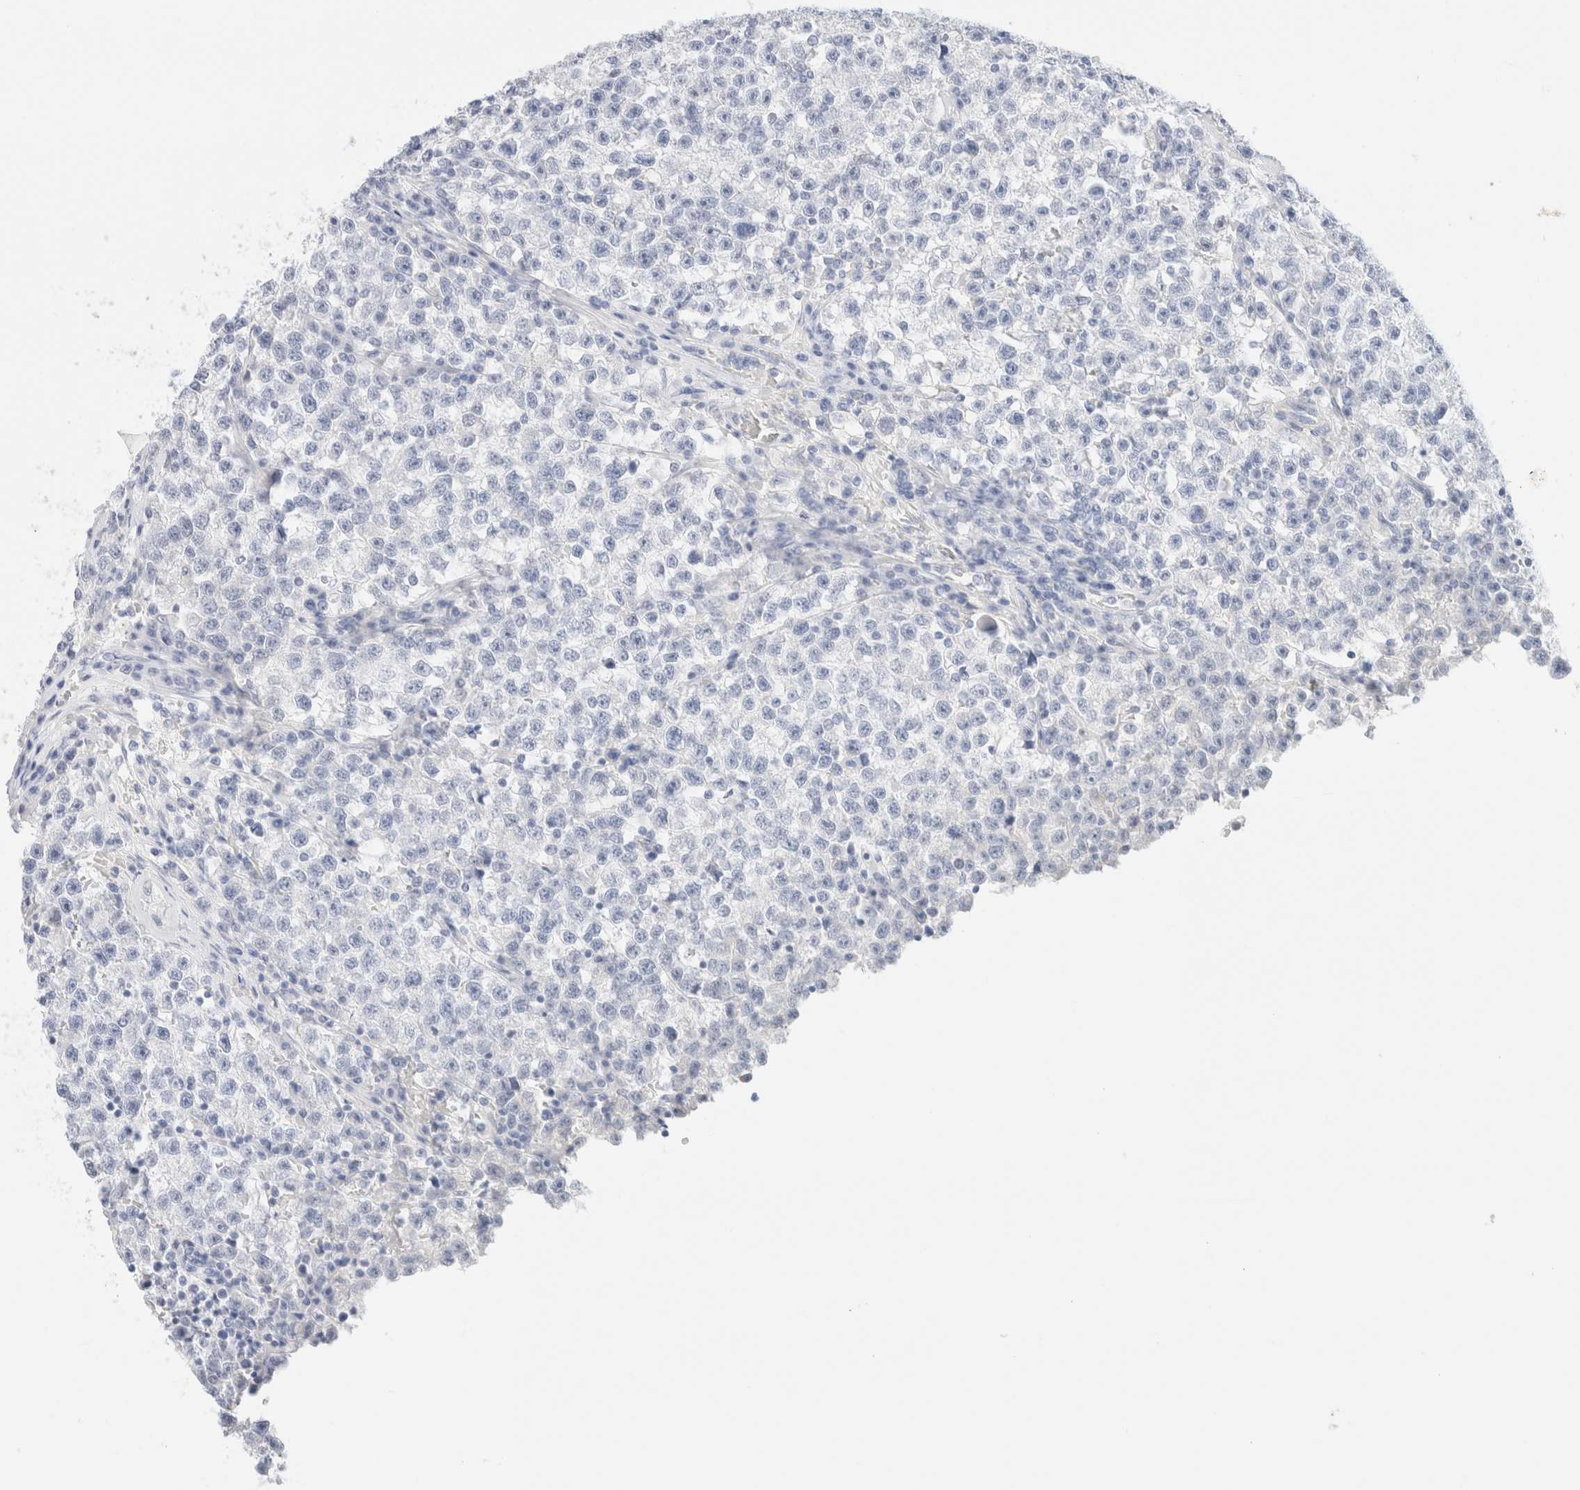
{"staining": {"intensity": "negative", "quantity": "none", "location": "none"}, "tissue": "testis cancer", "cell_type": "Tumor cells", "image_type": "cancer", "snomed": [{"axis": "morphology", "description": "Seminoma, NOS"}, {"axis": "topography", "description": "Testis"}], "caption": "Tumor cells show no significant protein staining in seminoma (testis). (Brightfield microscopy of DAB (3,3'-diaminobenzidine) immunohistochemistry (IHC) at high magnification).", "gene": "DPYS", "patient": {"sex": "male", "age": 22}}